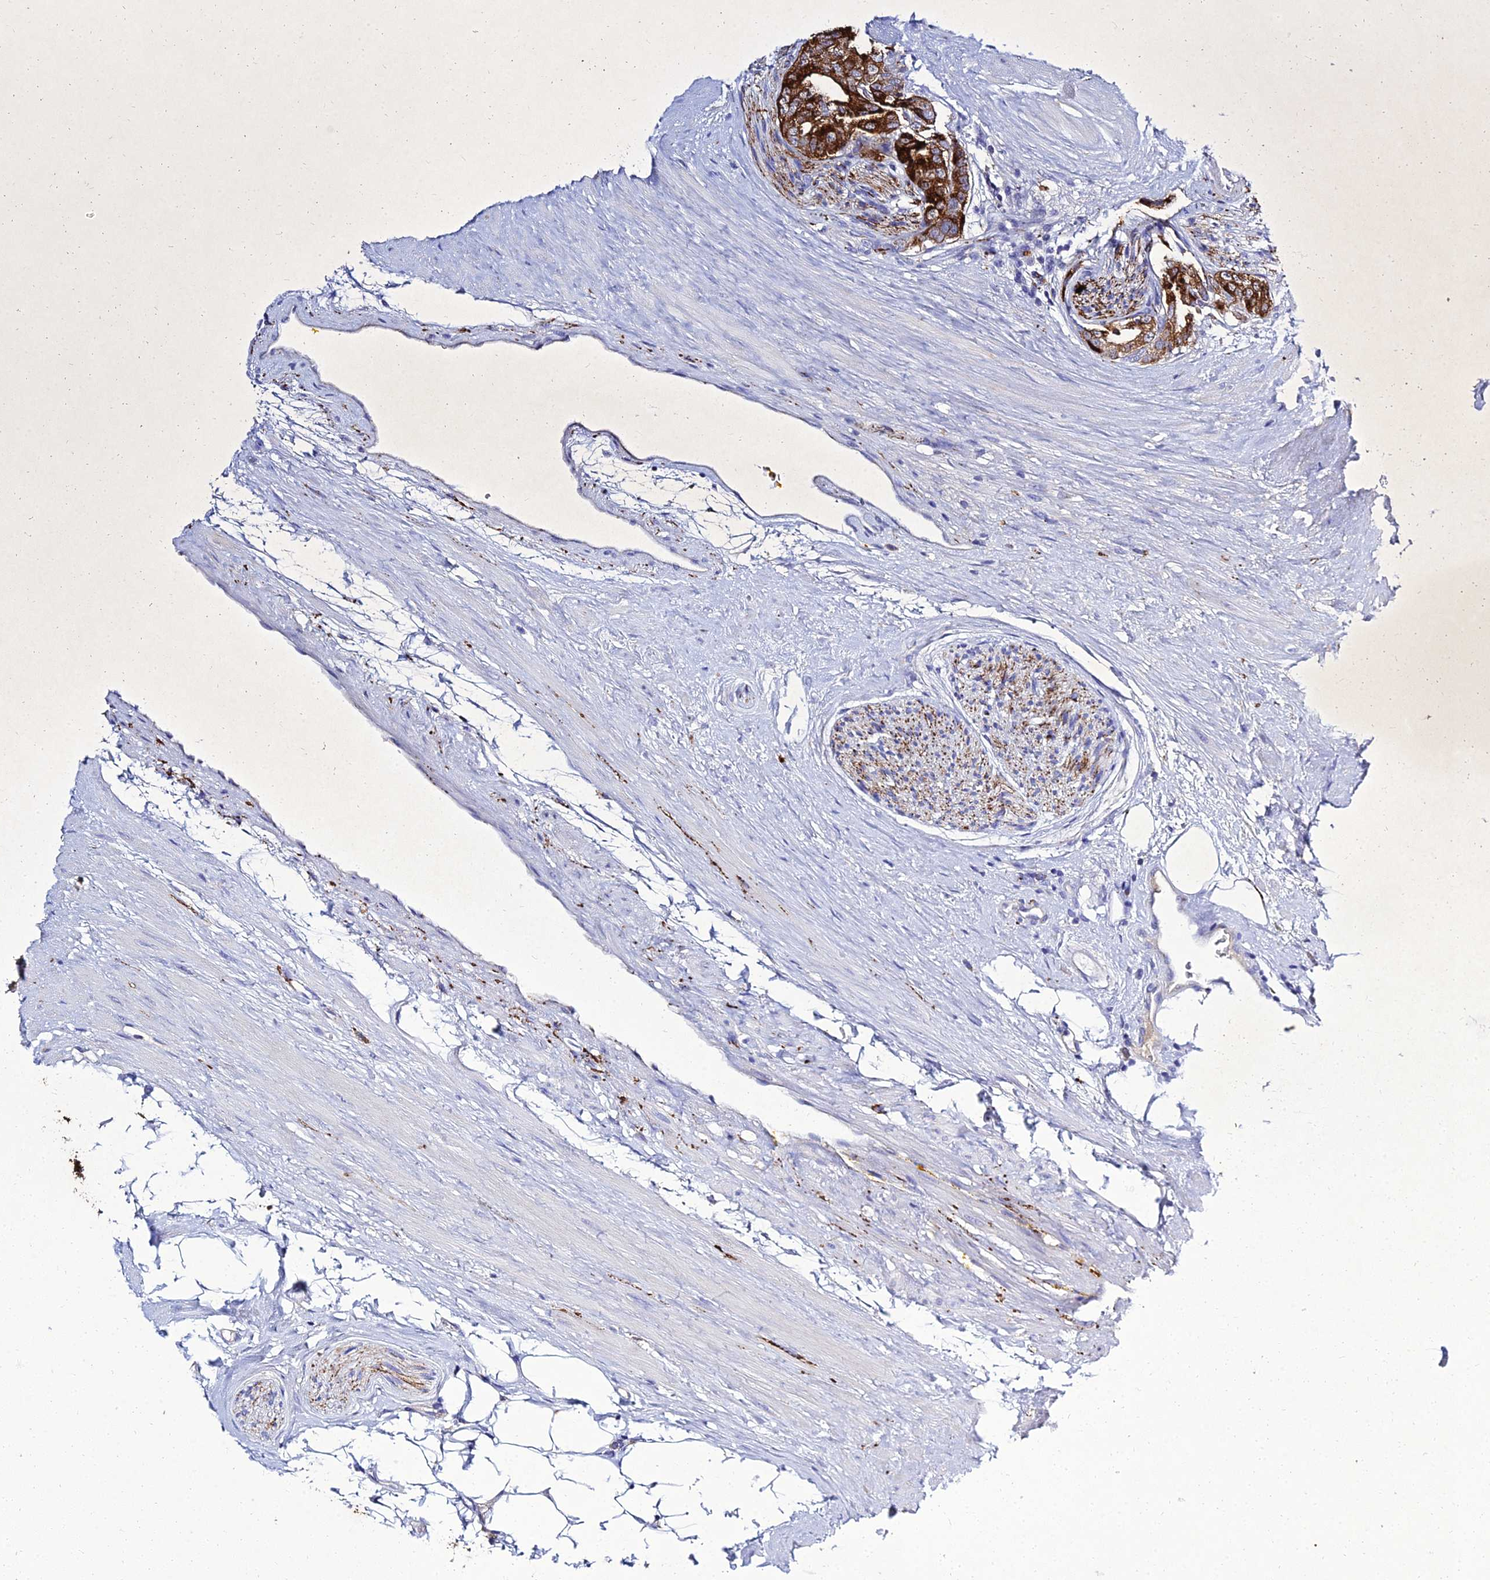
{"staining": {"intensity": "strong", "quantity": ">75%", "location": "cytoplasmic/membranous"}, "tissue": "prostate cancer", "cell_type": "Tumor cells", "image_type": "cancer", "snomed": [{"axis": "morphology", "description": "Adenocarcinoma, High grade"}, {"axis": "topography", "description": "Prostate"}], "caption": "An image of human prostate cancer stained for a protein demonstrates strong cytoplasmic/membranous brown staining in tumor cells.", "gene": "NPY", "patient": {"sex": "male", "age": 49}}